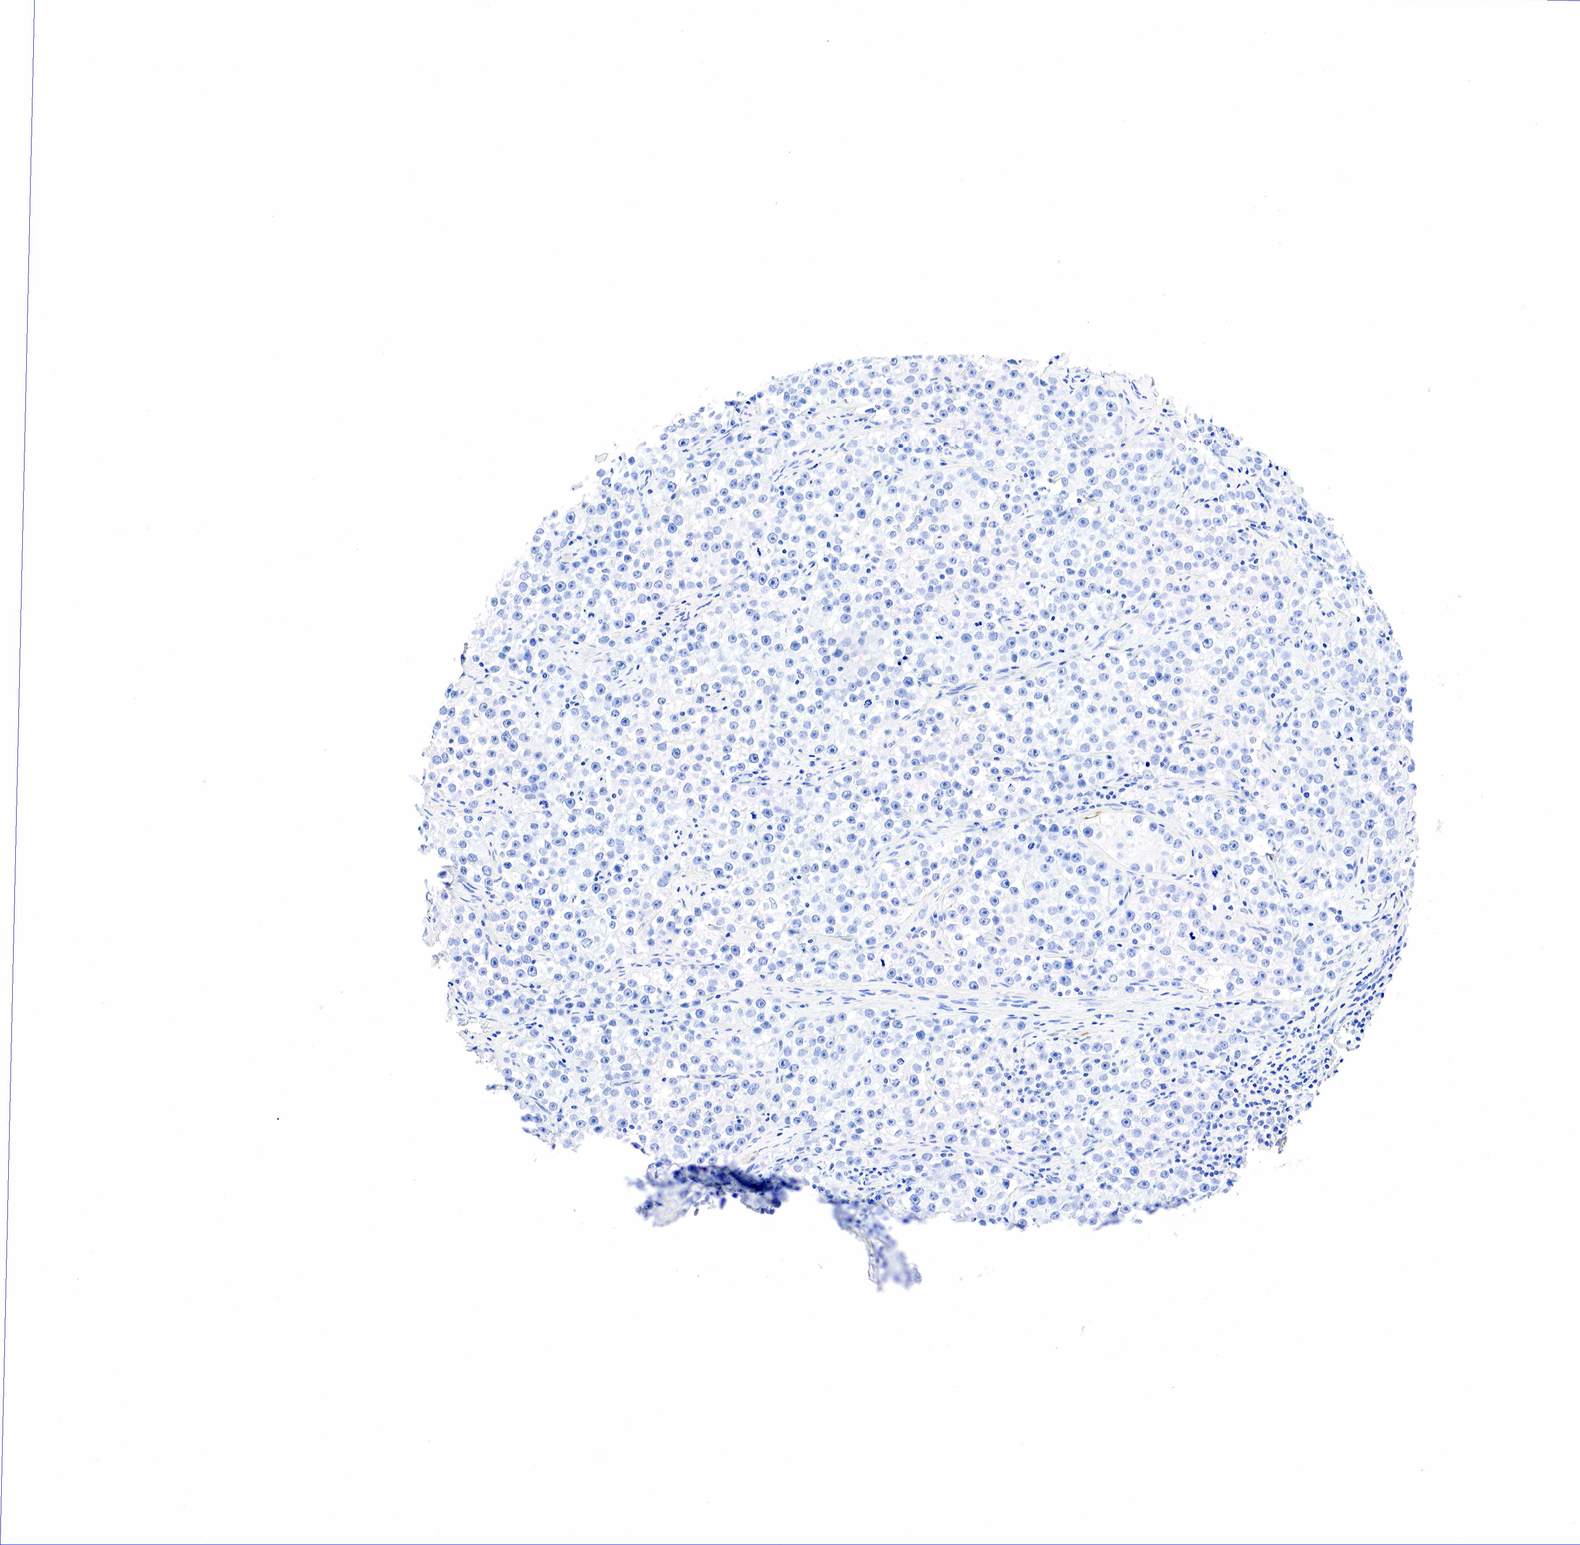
{"staining": {"intensity": "negative", "quantity": "none", "location": "none"}, "tissue": "testis cancer", "cell_type": "Tumor cells", "image_type": "cancer", "snomed": [{"axis": "morphology", "description": "Seminoma, NOS"}, {"axis": "topography", "description": "Testis"}], "caption": "High magnification brightfield microscopy of testis cancer stained with DAB (brown) and counterstained with hematoxylin (blue): tumor cells show no significant positivity.", "gene": "KRT18", "patient": {"sex": "male", "age": 32}}